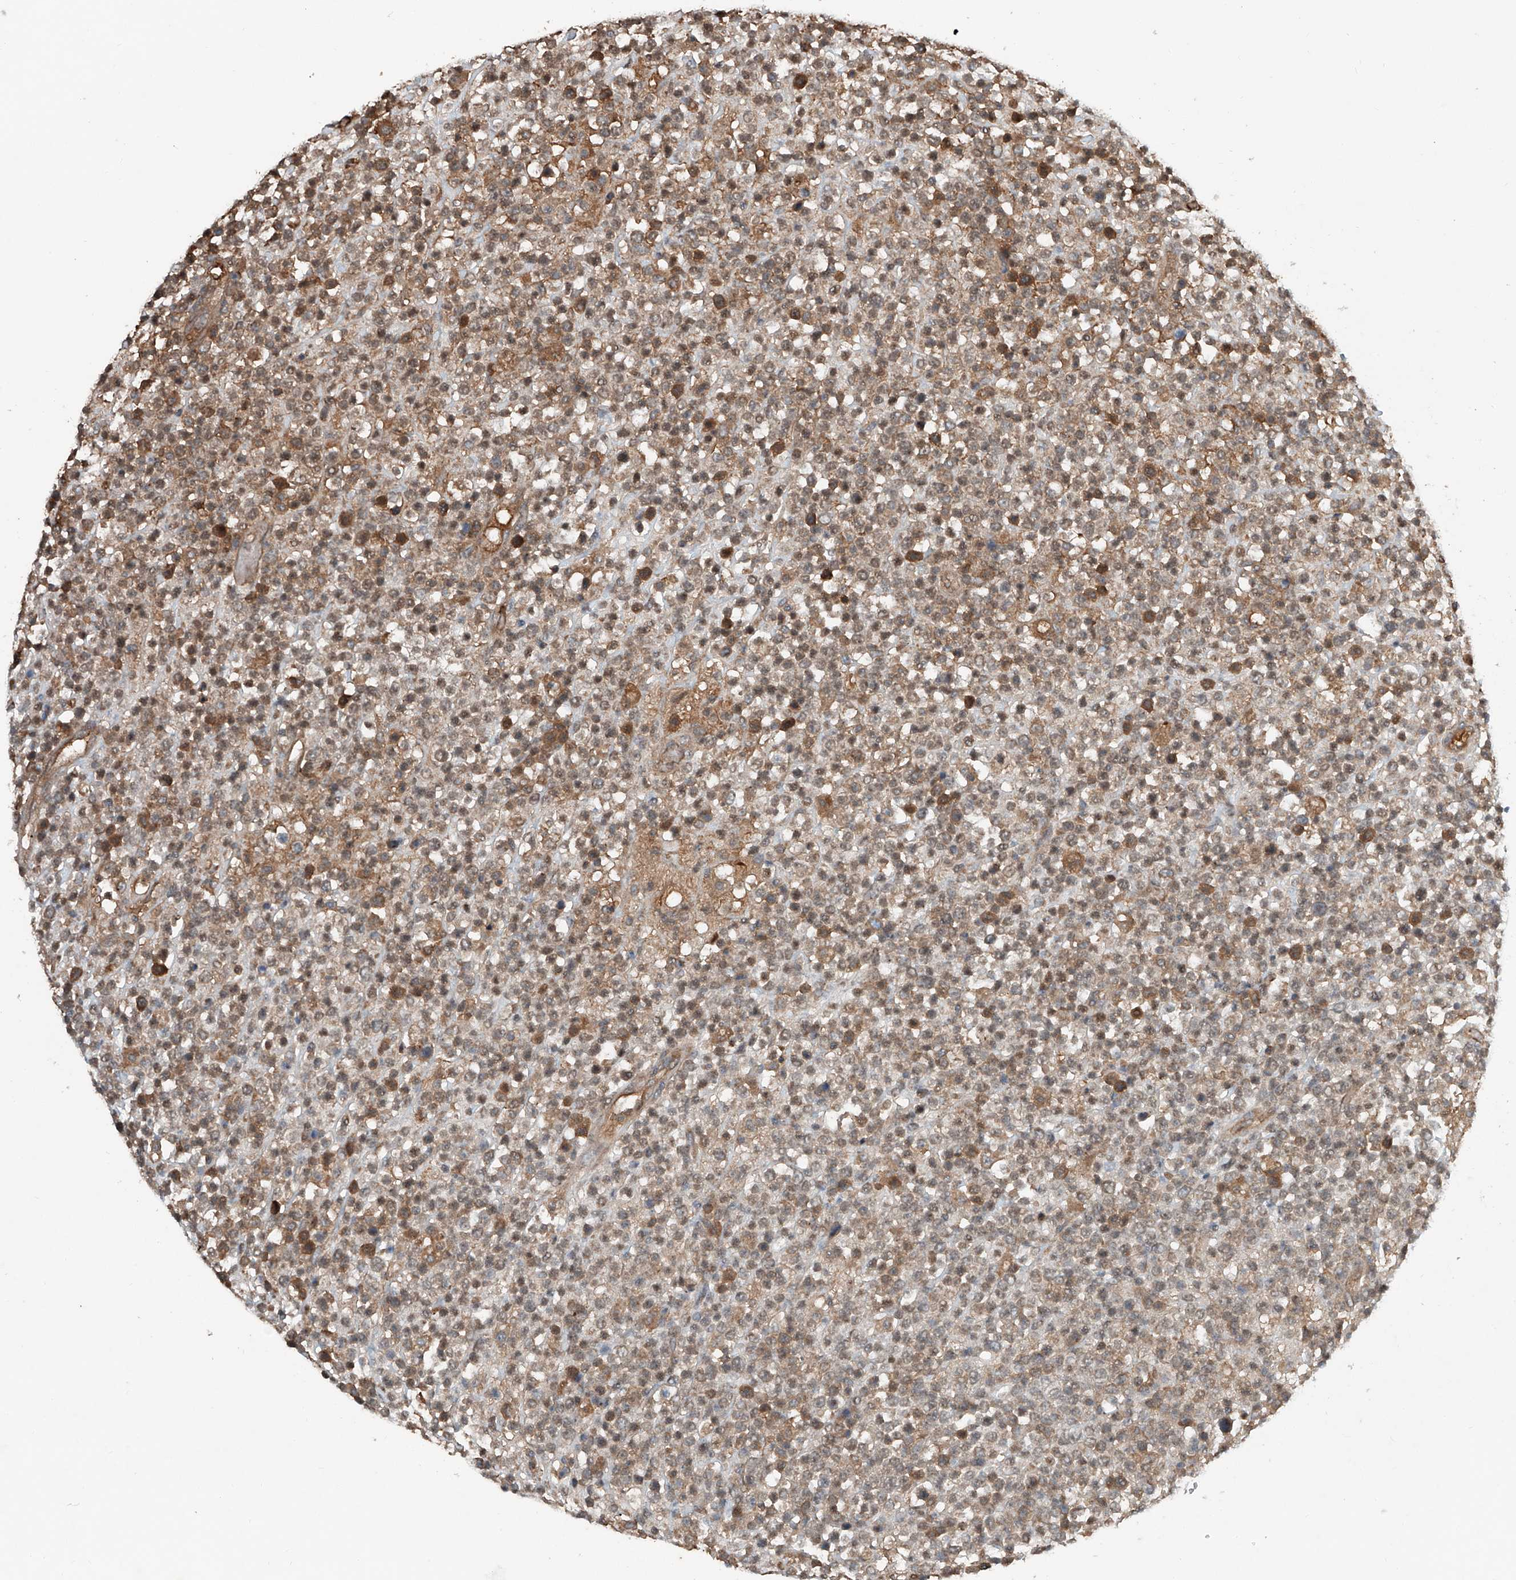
{"staining": {"intensity": "moderate", "quantity": ">75%", "location": "cytoplasmic/membranous"}, "tissue": "lymphoma", "cell_type": "Tumor cells", "image_type": "cancer", "snomed": [{"axis": "morphology", "description": "Malignant lymphoma, non-Hodgkin's type, High grade"}, {"axis": "topography", "description": "Colon"}], "caption": "Immunohistochemistry (IHC) micrograph of lymphoma stained for a protein (brown), which reveals medium levels of moderate cytoplasmic/membranous expression in approximately >75% of tumor cells.", "gene": "ADAM23", "patient": {"sex": "female", "age": 53}}